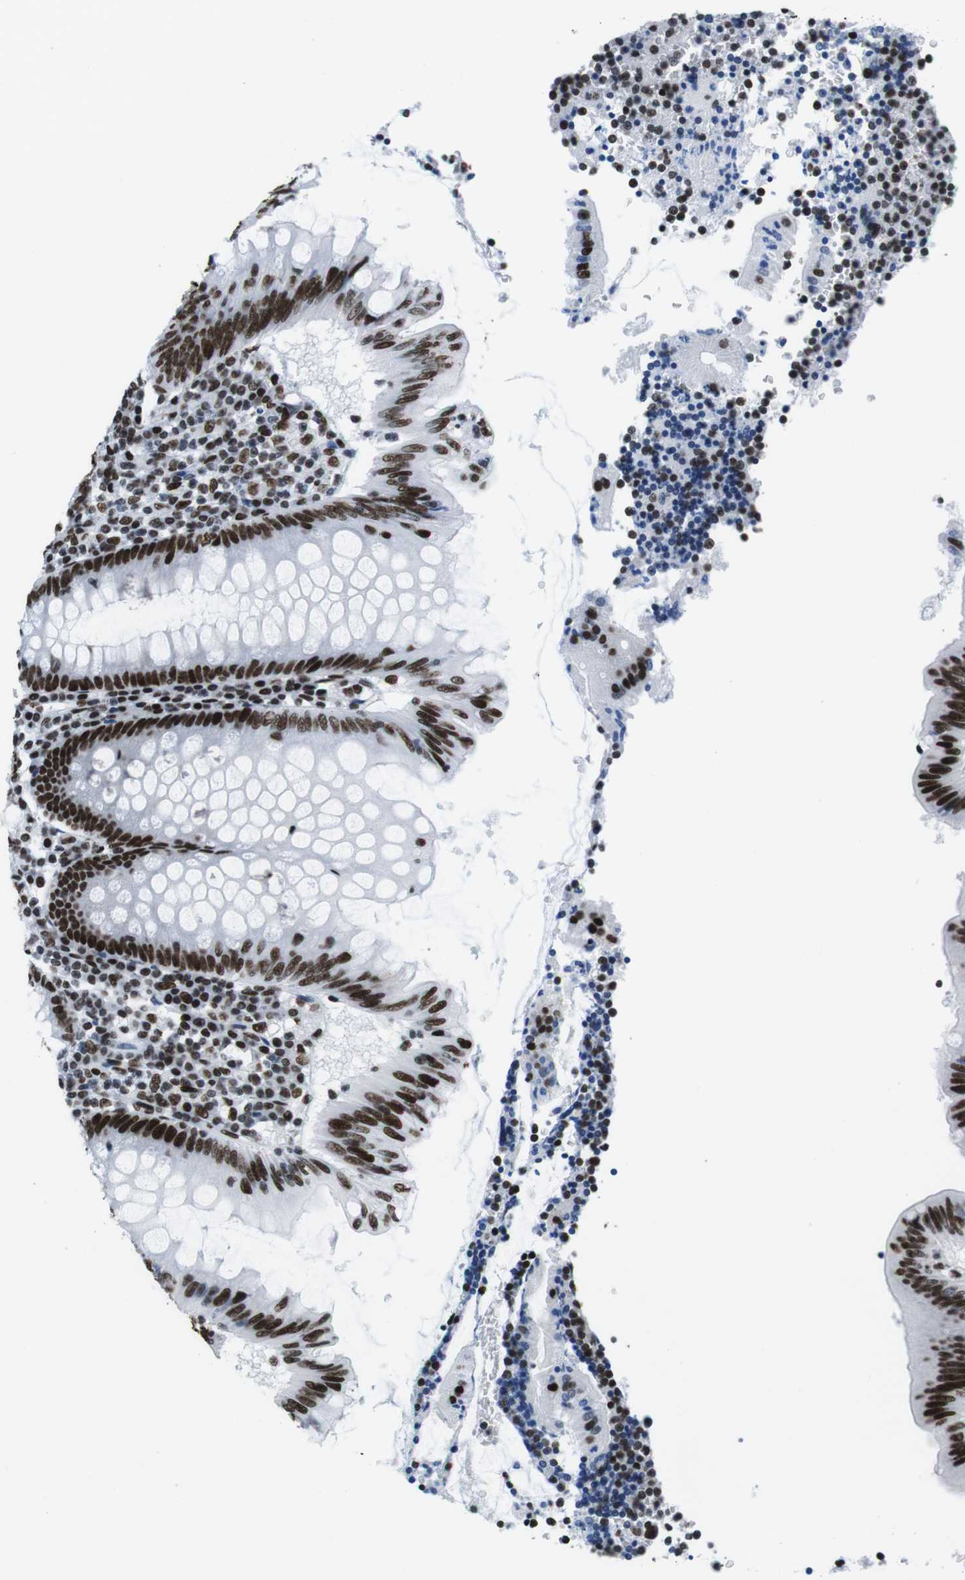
{"staining": {"intensity": "strong", "quantity": ">75%", "location": "nuclear"}, "tissue": "appendix", "cell_type": "Glandular cells", "image_type": "normal", "snomed": [{"axis": "morphology", "description": "Normal tissue, NOS"}, {"axis": "morphology", "description": "Inflammation, NOS"}, {"axis": "topography", "description": "Appendix"}], "caption": "Glandular cells display high levels of strong nuclear positivity in about >75% of cells in benign appendix. (Brightfield microscopy of DAB IHC at high magnification).", "gene": "CITED2", "patient": {"sex": "male", "age": 46}}